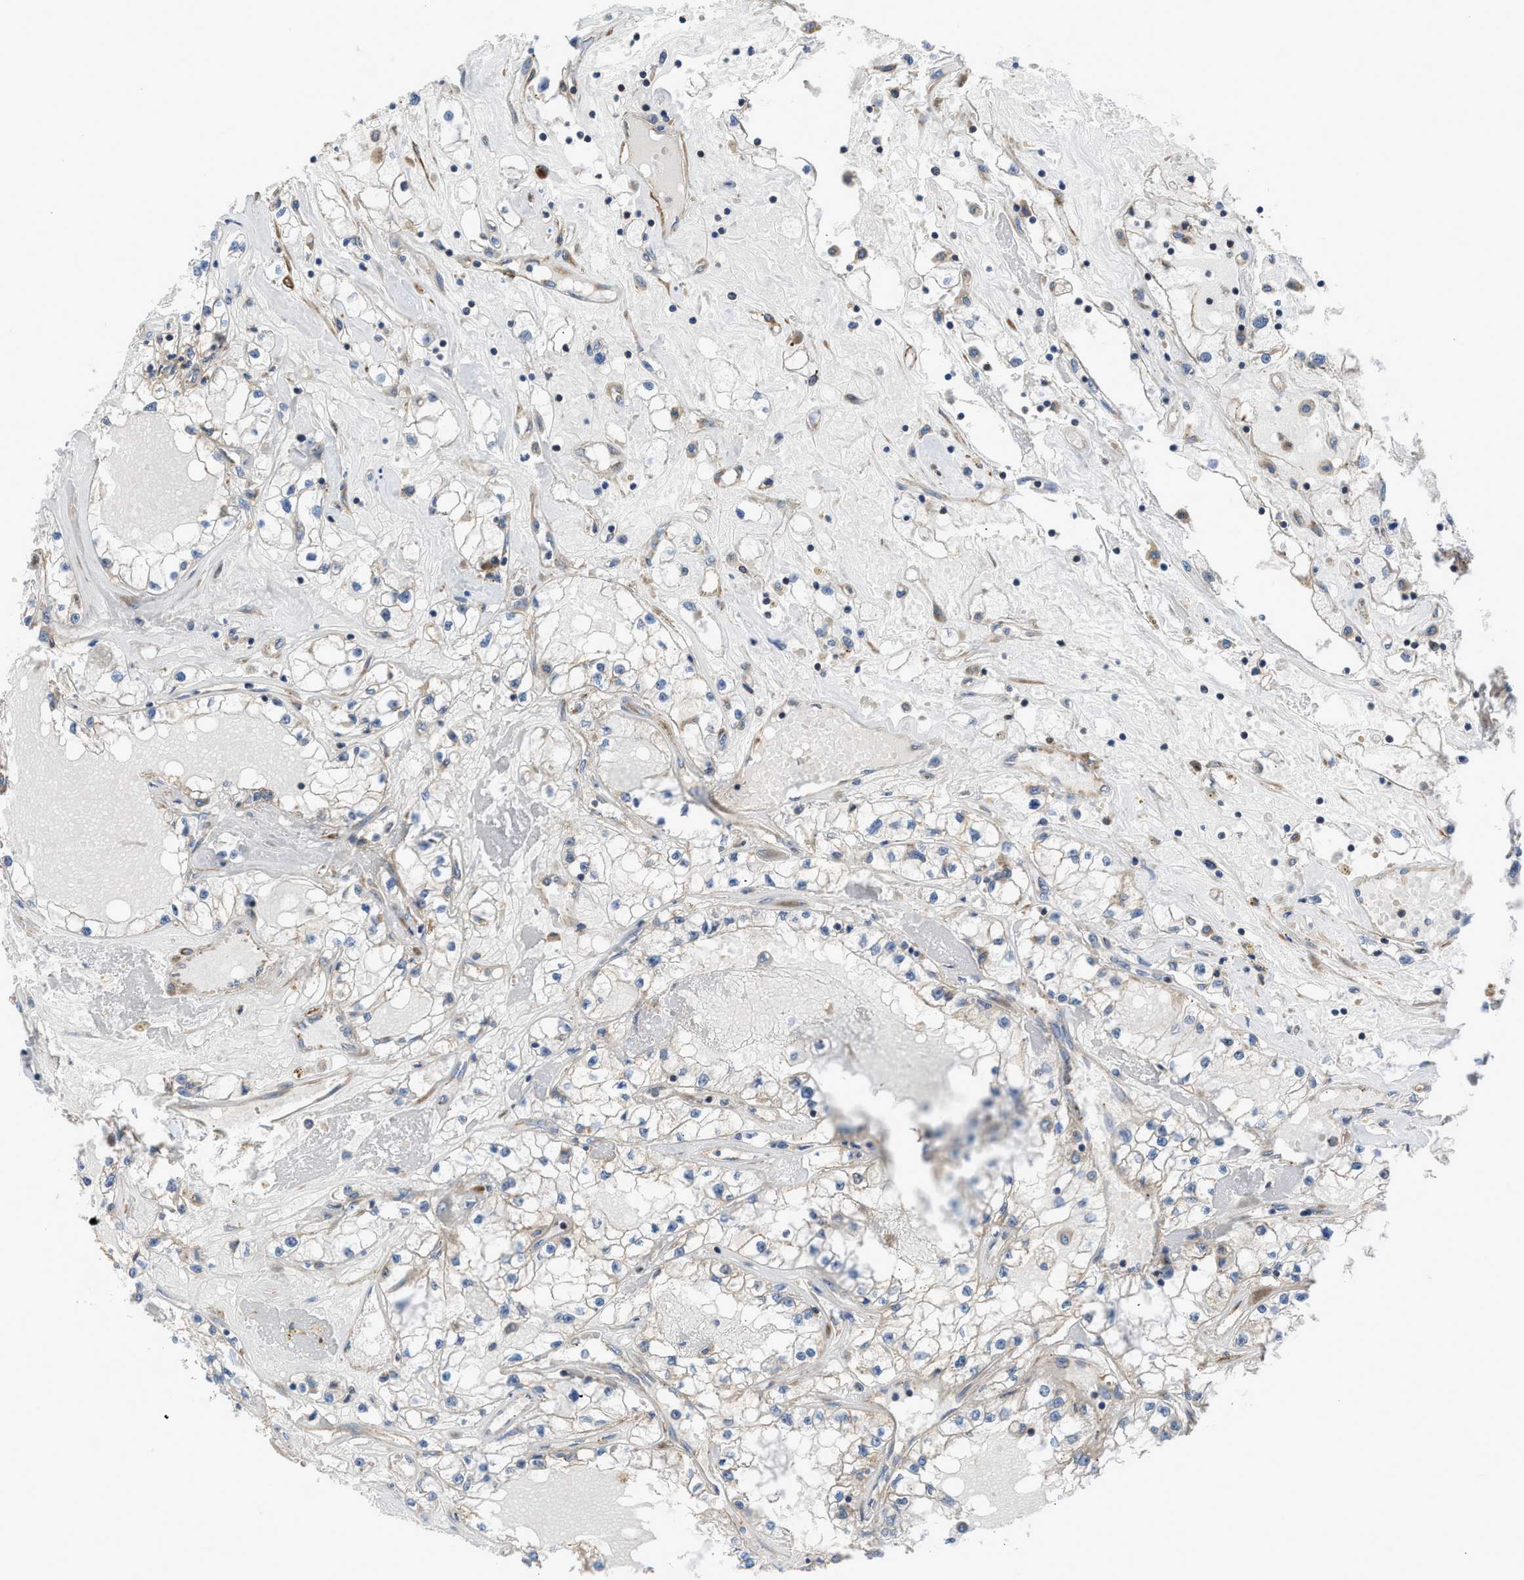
{"staining": {"intensity": "negative", "quantity": "none", "location": "none"}, "tissue": "renal cancer", "cell_type": "Tumor cells", "image_type": "cancer", "snomed": [{"axis": "morphology", "description": "Adenocarcinoma, NOS"}, {"axis": "topography", "description": "Kidney"}], "caption": "A histopathology image of adenocarcinoma (renal) stained for a protein demonstrates no brown staining in tumor cells. Brightfield microscopy of immunohistochemistry (IHC) stained with DAB (3,3'-diaminobenzidine) (brown) and hematoxylin (blue), captured at high magnification.", "gene": "CHKB", "patient": {"sex": "male", "age": 56}}